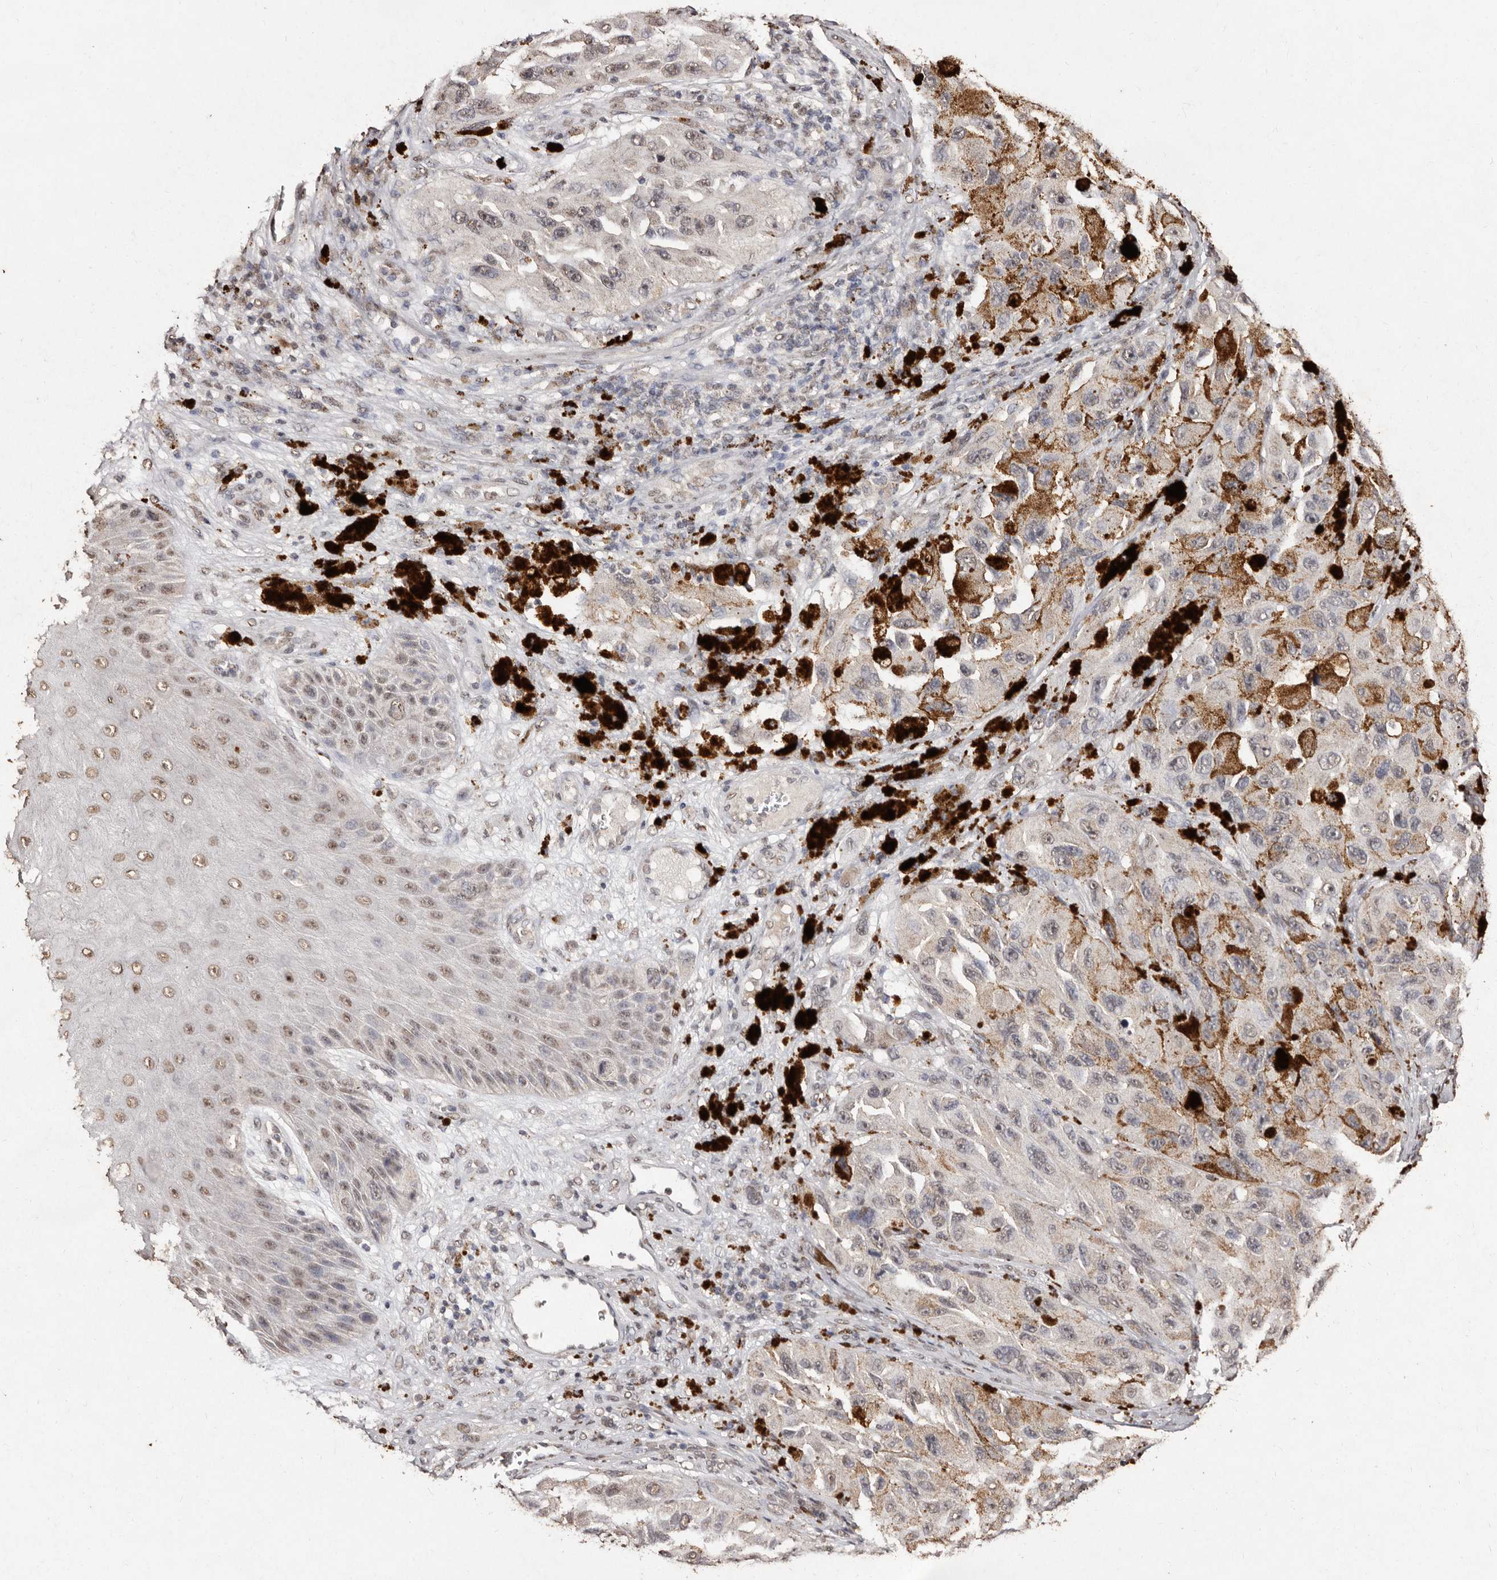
{"staining": {"intensity": "weak", "quantity": "25%-75%", "location": "nuclear"}, "tissue": "melanoma", "cell_type": "Tumor cells", "image_type": "cancer", "snomed": [{"axis": "morphology", "description": "Malignant melanoma, NOS"}, {"axis": "topography", "description": "Skin"}], "caption": "Melanoma was stained to show a protein in brown. There is low levels of weak nuclear staining in about 25%-75% of tumor cells. (Brightfield microscopy of DAB IHC at high magnification).", "gene": "ERBB4", "patient": {"sex": "female", "age": 73}}